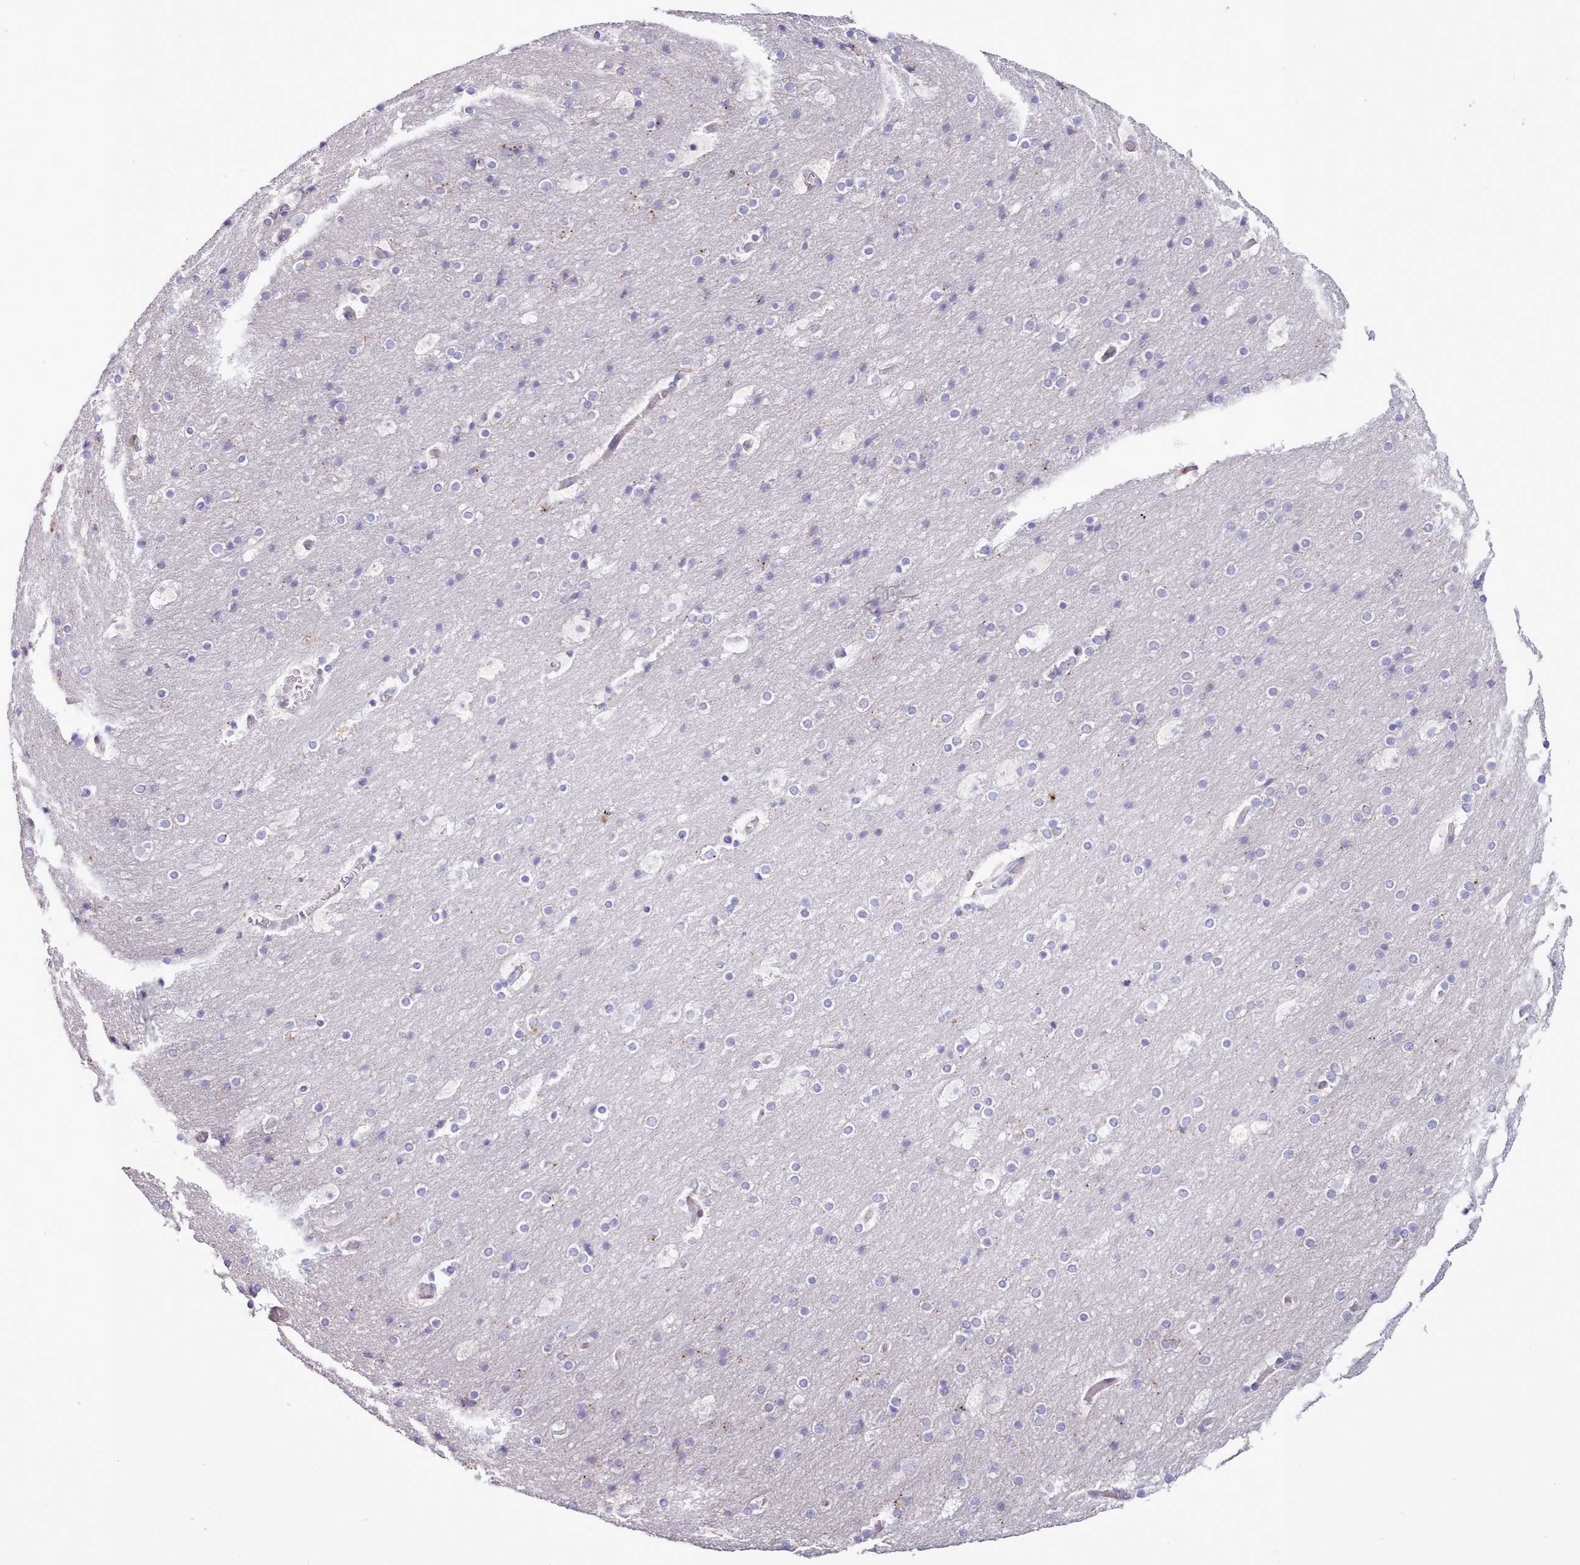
{"staining": {"intensity": "negative", "quantity": "none", "location": "none"}, "tissue": "cerebral cortex", "cell_type": "Endothelial cells", "image_type": "normal", "snomed": [{"axis": "morphology", "description": "Normal tissue, NOS"}, {"axis": "topography", "description": "Cerebral cortex"}], "caption": "Cerebral cortex stained for a protein using immunohistochemistry displays no positivity endothelial cells.", "gene": "SRD5A1", "patient": {"sex": "male", "age": 57}}